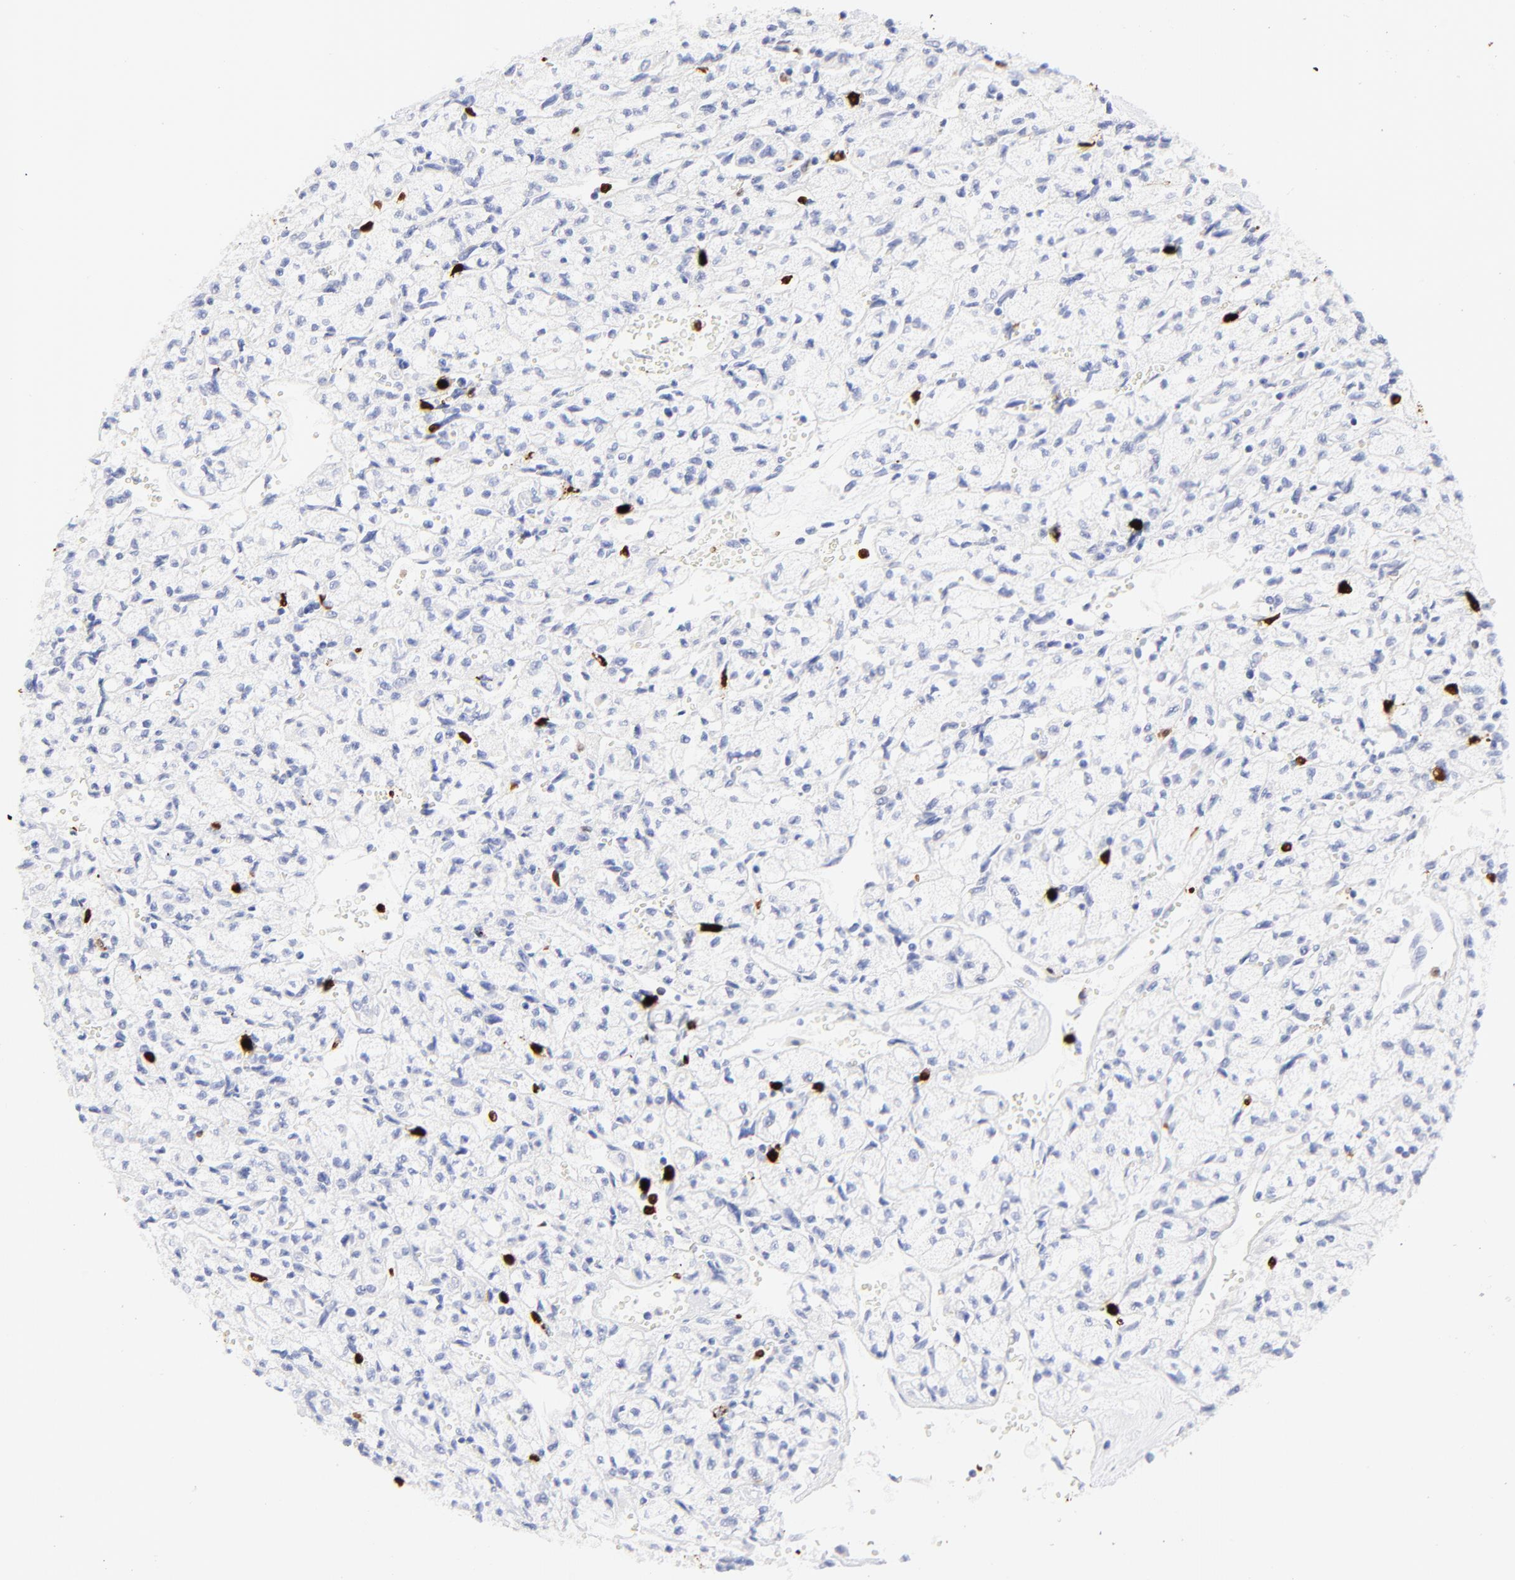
{"staining": {"intensity": "negative", "quantity": "none", "location": "none"}, "tissue": "renal cancer", "cell_type": "Tumor cells", "image_type": "cancer", "snomed": [{"axis": "morphology", "description": "Adenocarcinoma, NOS"}, {"axis": "topography", "description": "Kidney"}], "caption": "A high-resolution micrograph shows immunohistochemistry (IHC) staining of adenocarcinoma (renal), which shows no significant staining in tumor cells.", "gene": "S100A12", "patient": {"sex": "male", "age": 78}}